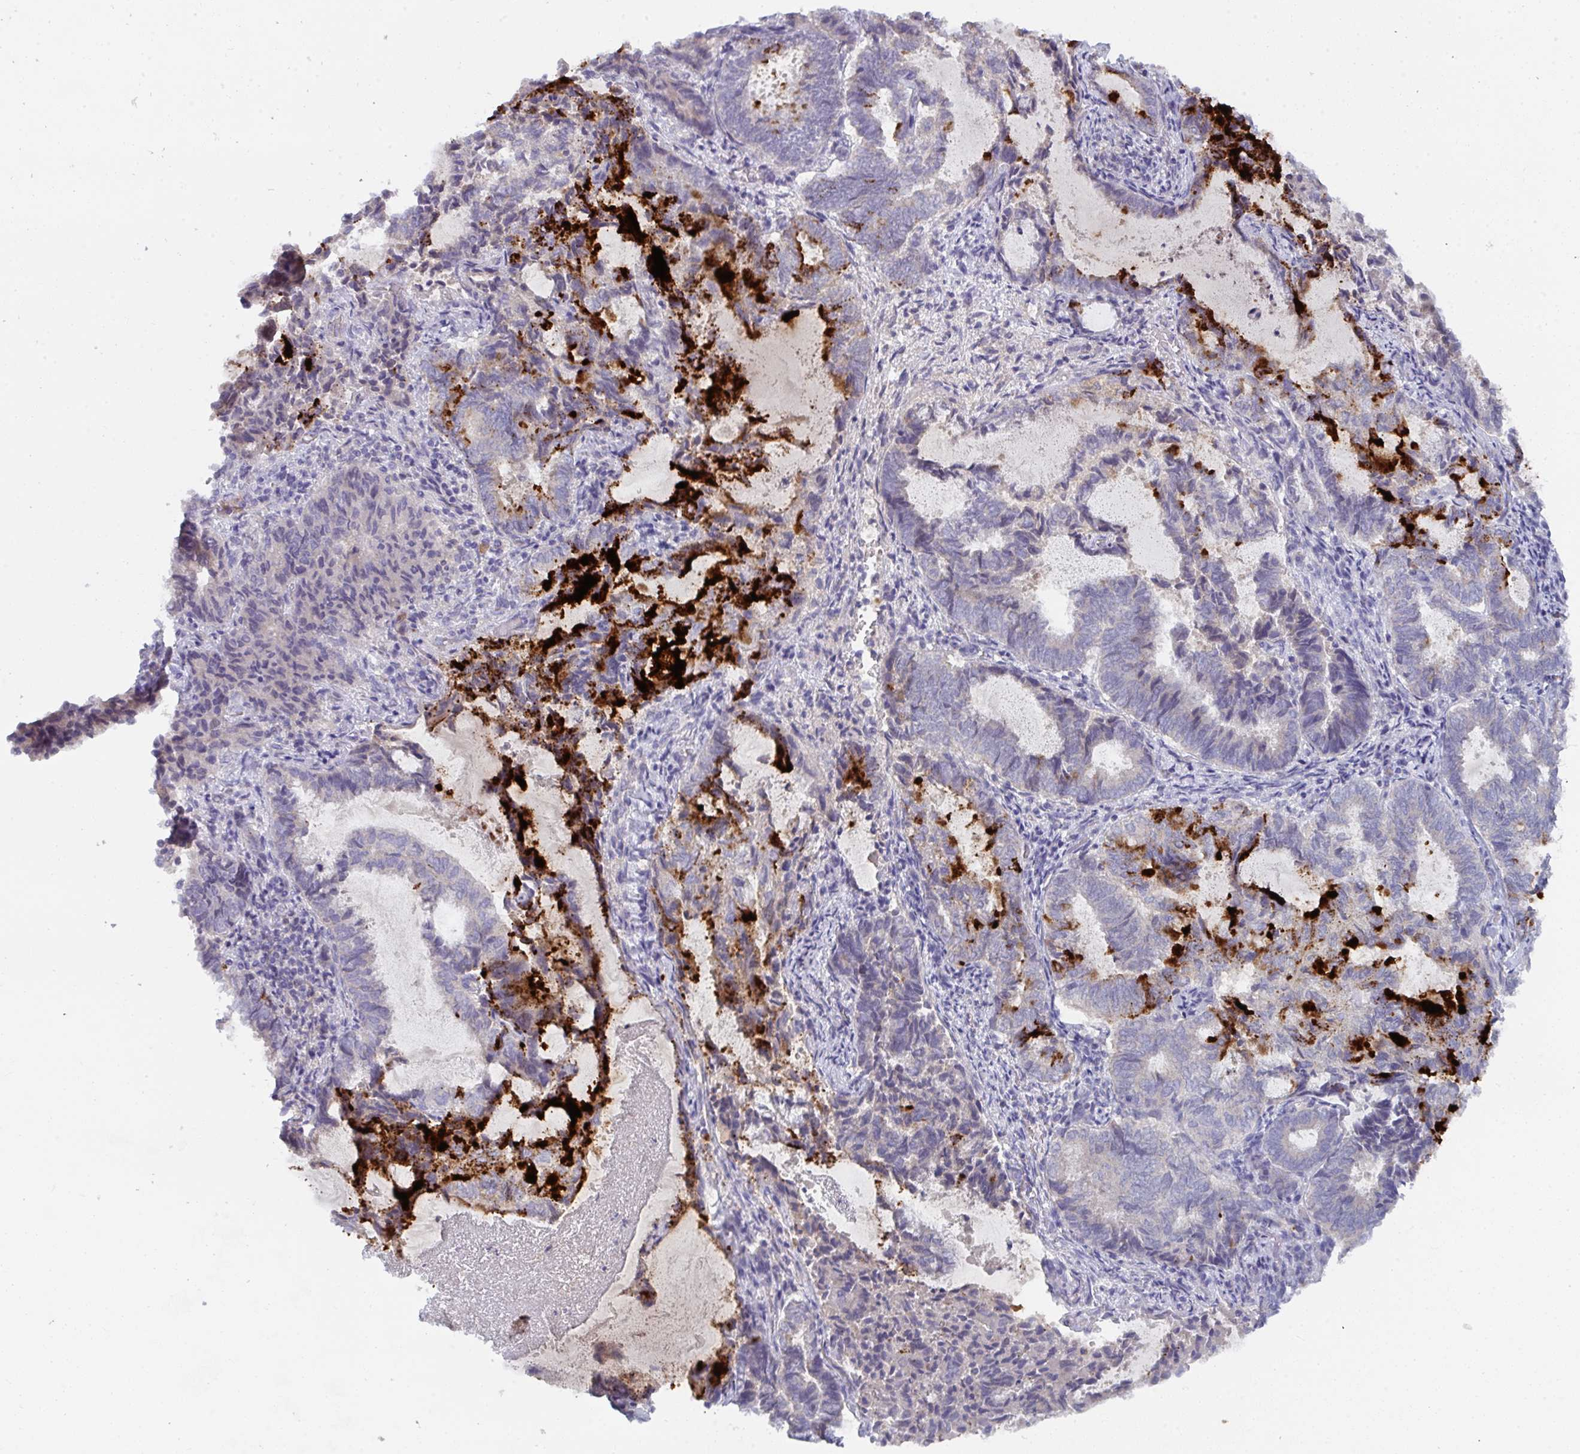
{"staining": {"intensity": "strong", "quantity": "<25%", "location": "cytoplasmic/membranous"}, "tissue": "endometrial cancer", "cell_type": "Tumor cells", "image_type": "cancer", "snomed": [{"axis": "morphology", "description": "Adenocarcinoma, NOS"}, {"axis": "topography", "description": "Endometrium"}], "caption": "Immunohistochemistry (IHC) histopathology image of neoplastic tissue: human endometrial cancer stained using immunohistochemistry demonstrates medium levels of strong protein expression localized specifically in the cytoplasmic/membranous of tumor cells, appearing as a cytoplasmic/membranous brown color.", "gene": "KCNK5", "patient": {"sex": "female", "age": 80}}